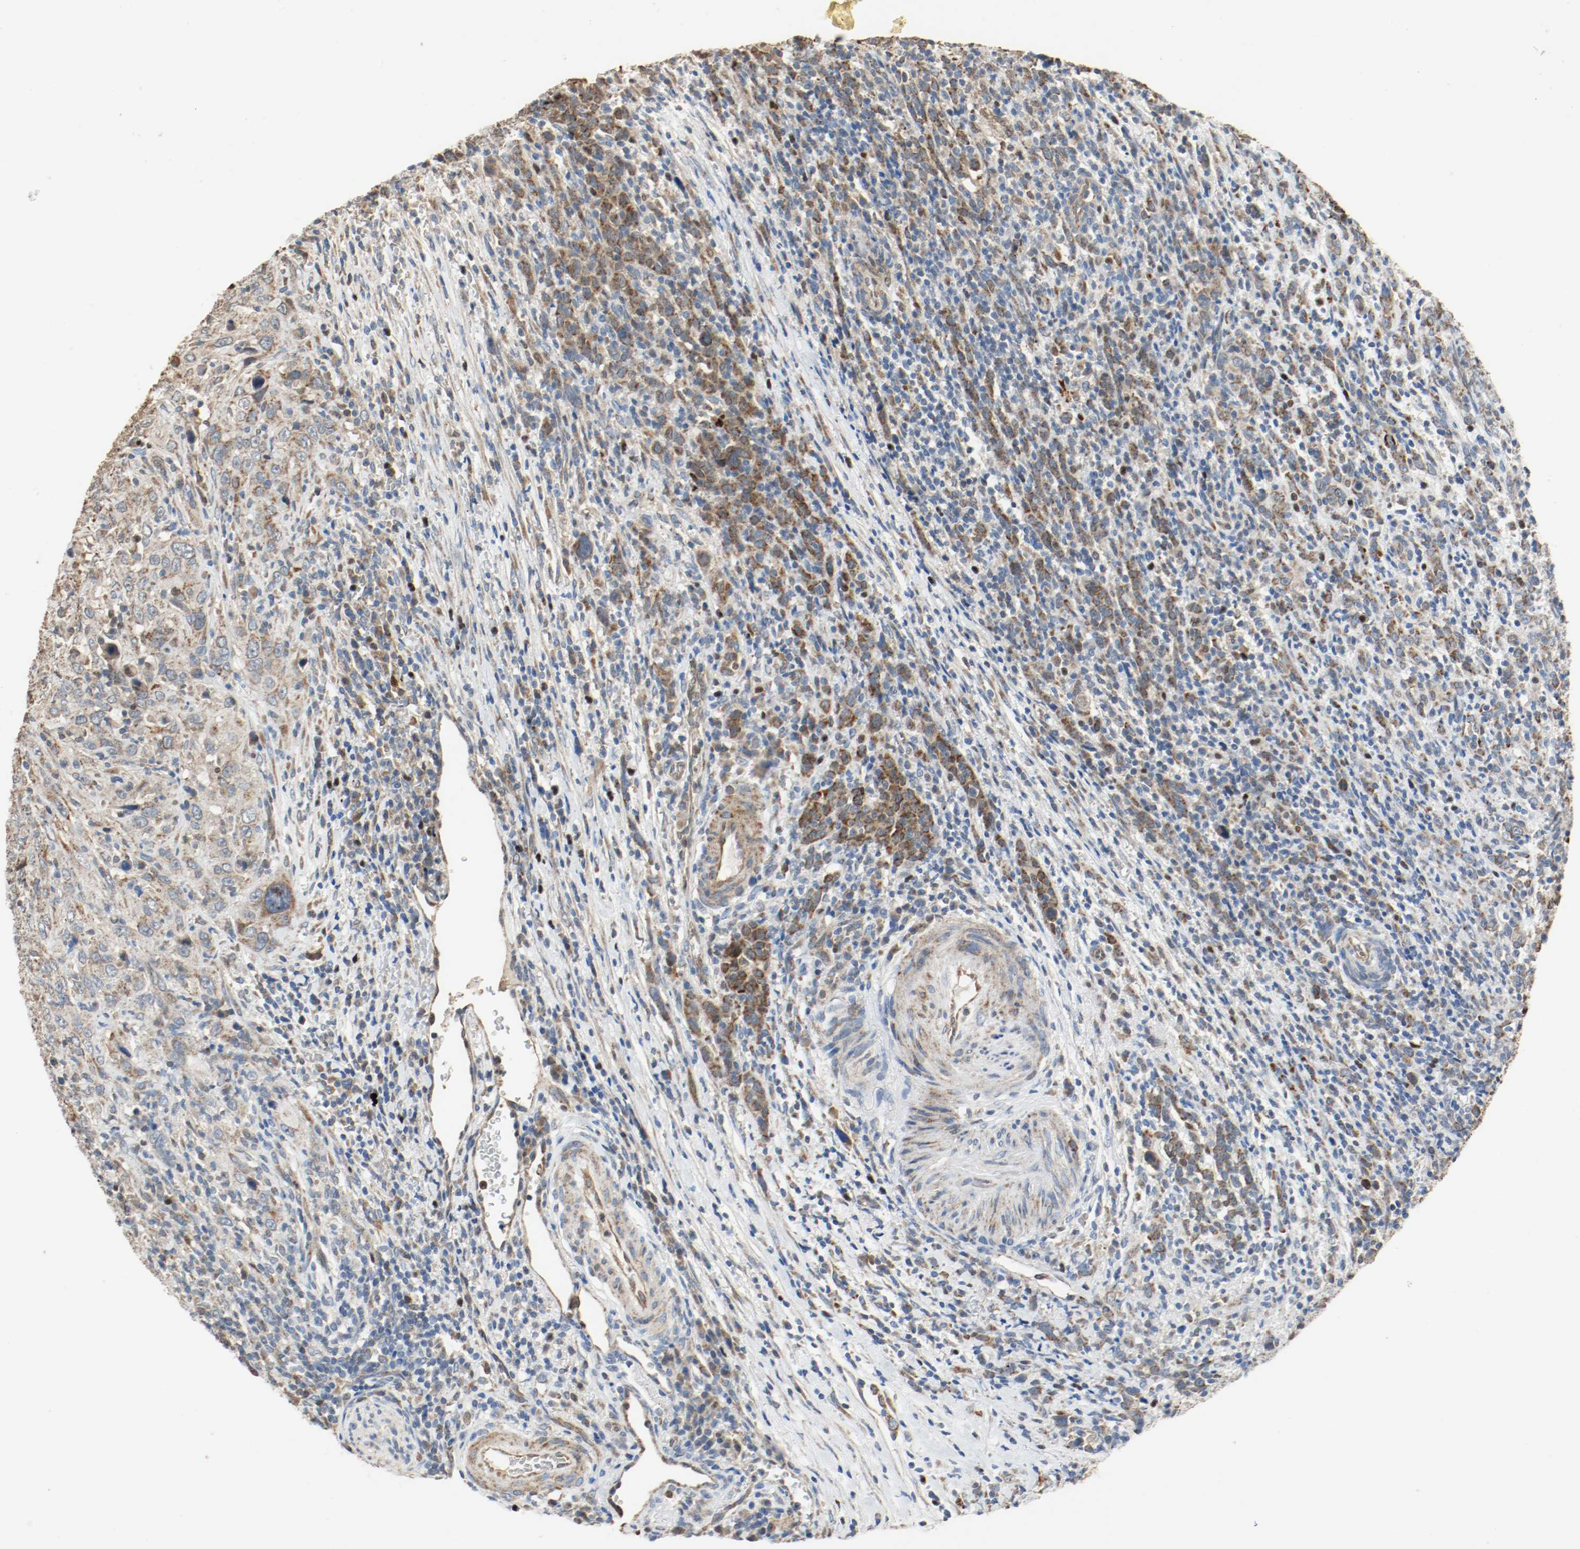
{"staining": {"intensity": "strong", "quantity": ">75%", "location": "cytoplasmic/membranous"}, "tissue": "urothelial cancer", "cell_type": "Tumor cells", "image_type": "cancer", "snomed": [{"axis": "morphology", "description": "Urothelial carcinoma, High grade"}, {"axis": "topography", "description": "Urinary bladder"}], "caption": "The micrograph reveals a brown stain indicating the presence of a protein in the cytoplasmic/membranous of tumor cells in urothelial cancer.", "gene": "ALDH4A1", "patient": {"sex": "male", "age": 61}}